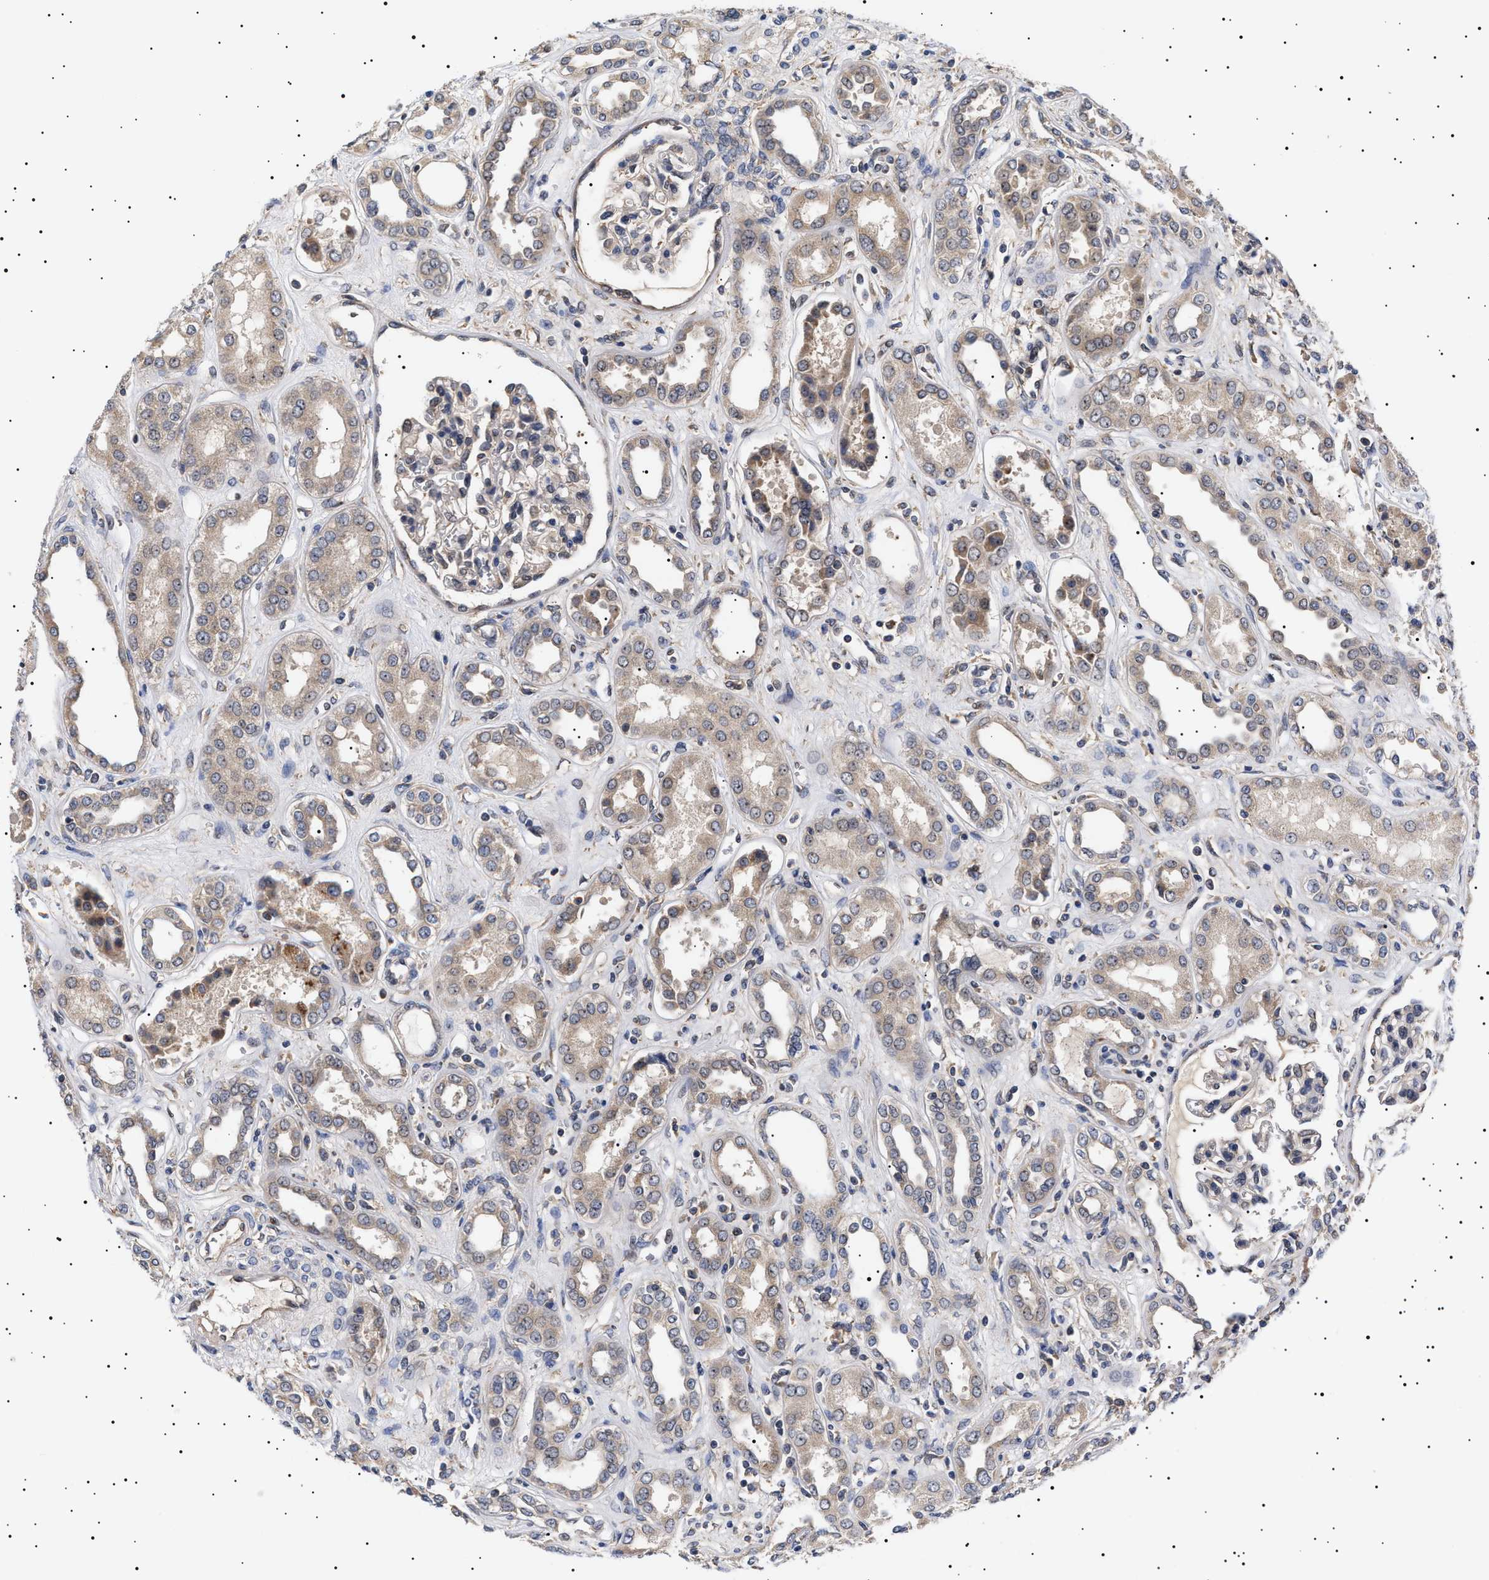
{"staining": {"intensity": "weak", "quantity": "25%-75%", "location": "cytoplasmic/membranous"}, "tissue": "kidney", "cell_type": "Cells in glomeruli", "image_type": "normal", "snomed": [{"axis": "morphology", "description": "Normal tissue, NOS"}, {"axis": "topography", "description": "Kidney"}], "caption": "This is an image of IHC staining of unremarkable kidney, which shows weak positivity in the cytoplasmic/membranous of cells in glomeruli.", "gene": "KRBA1", "patient": {"sex": "male", "age": 59}}